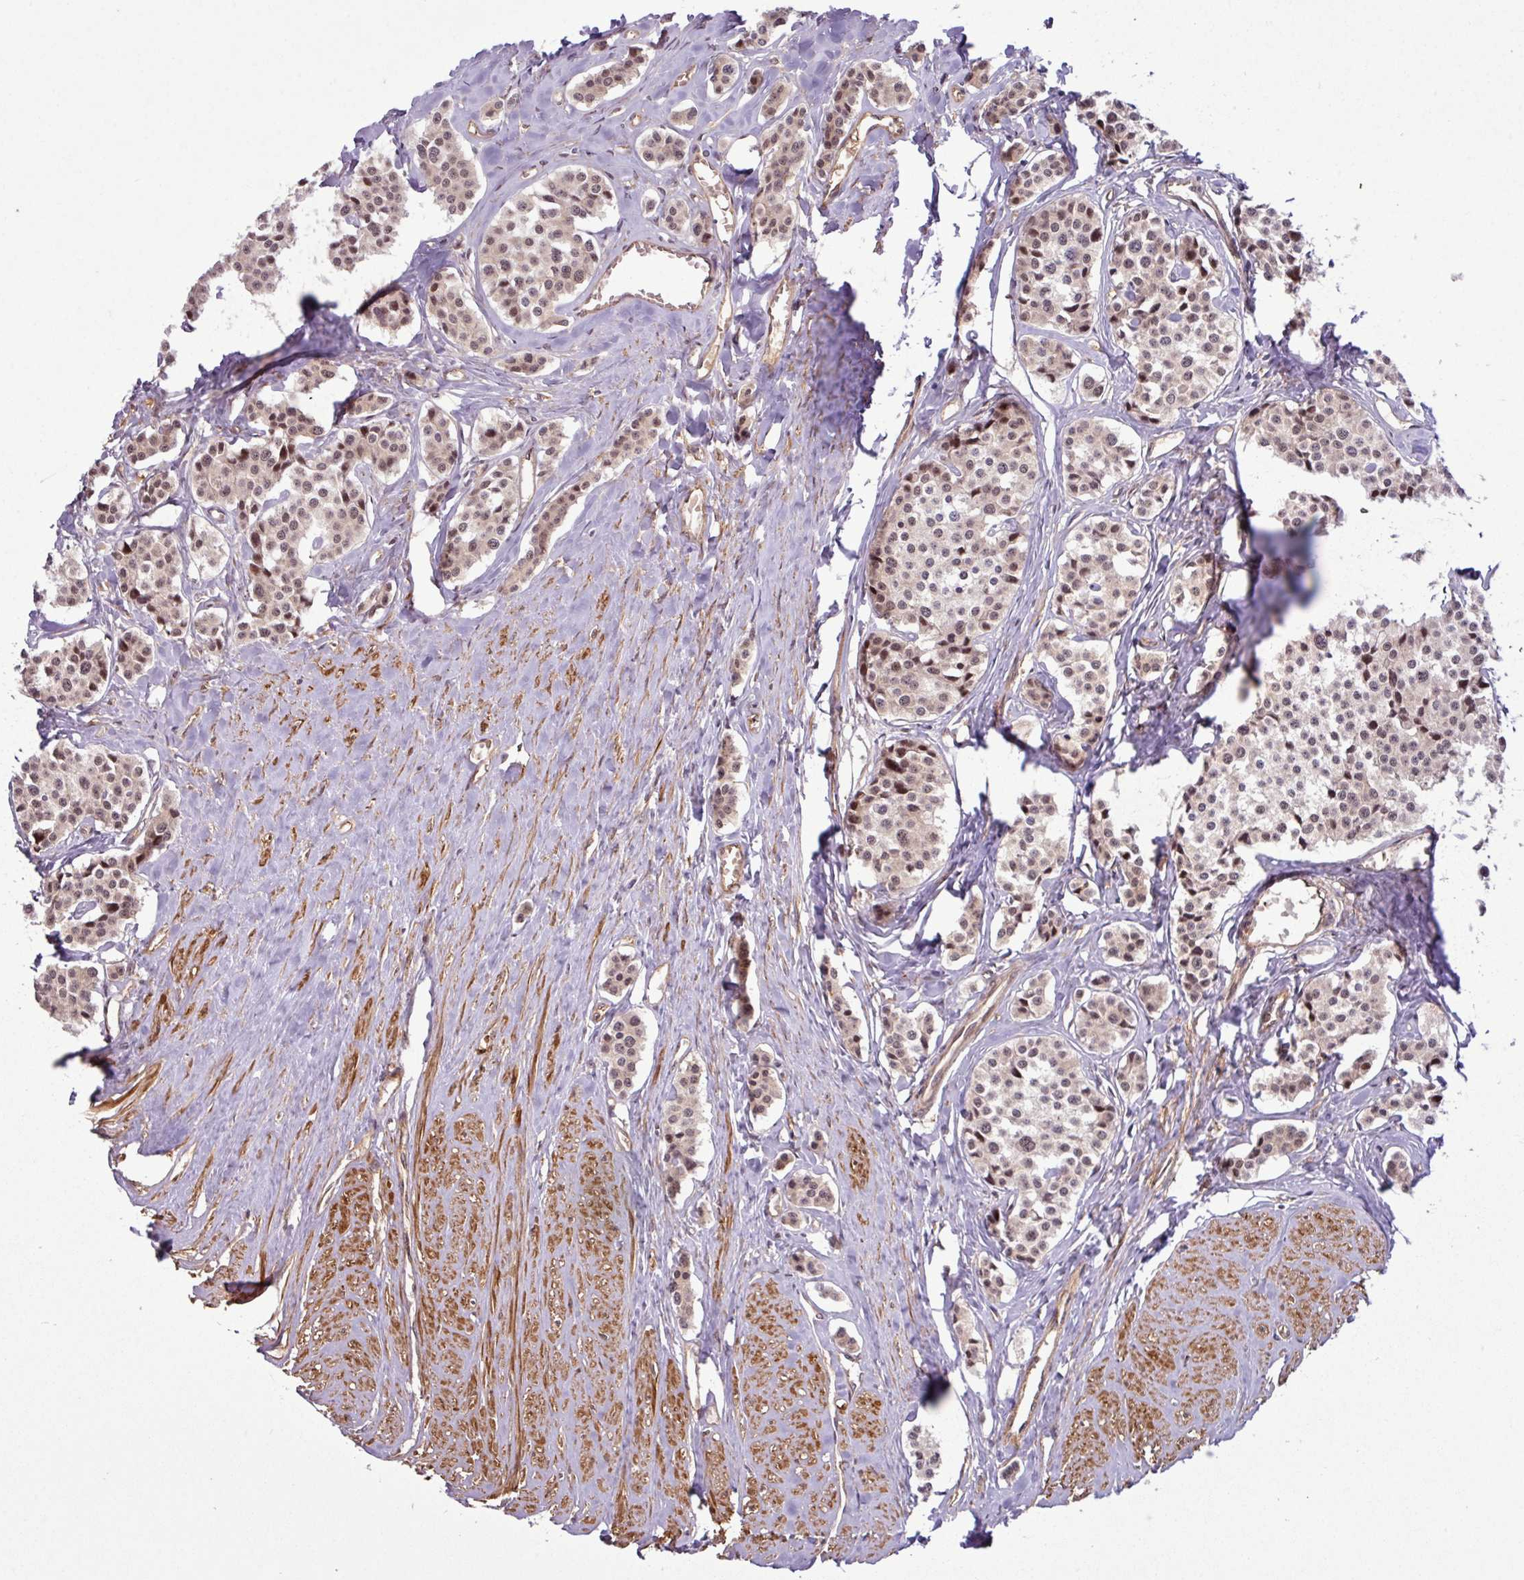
{"staining": {"intensity": "weak", "quantity": ">75%", "location": "cytoplasmic/membranous,nuclear"}, "tissue": "carcinoid", "cell_type": "Tumor cells", "image_type": "cancer", "snomed": [{"axis": "morphology", "description": "Carcinoid, malignant, NOS"}, {"axis": "topography", "description": "Small intestine"}], "caption": "Malignant carcinoid stained with a brown dye displays weak cytoplasmic/membranous and nuclear positive expression in about >75% of tumor cells.", "gene": "C7orf50", "patient": {"sex": "male", "age": 60}}